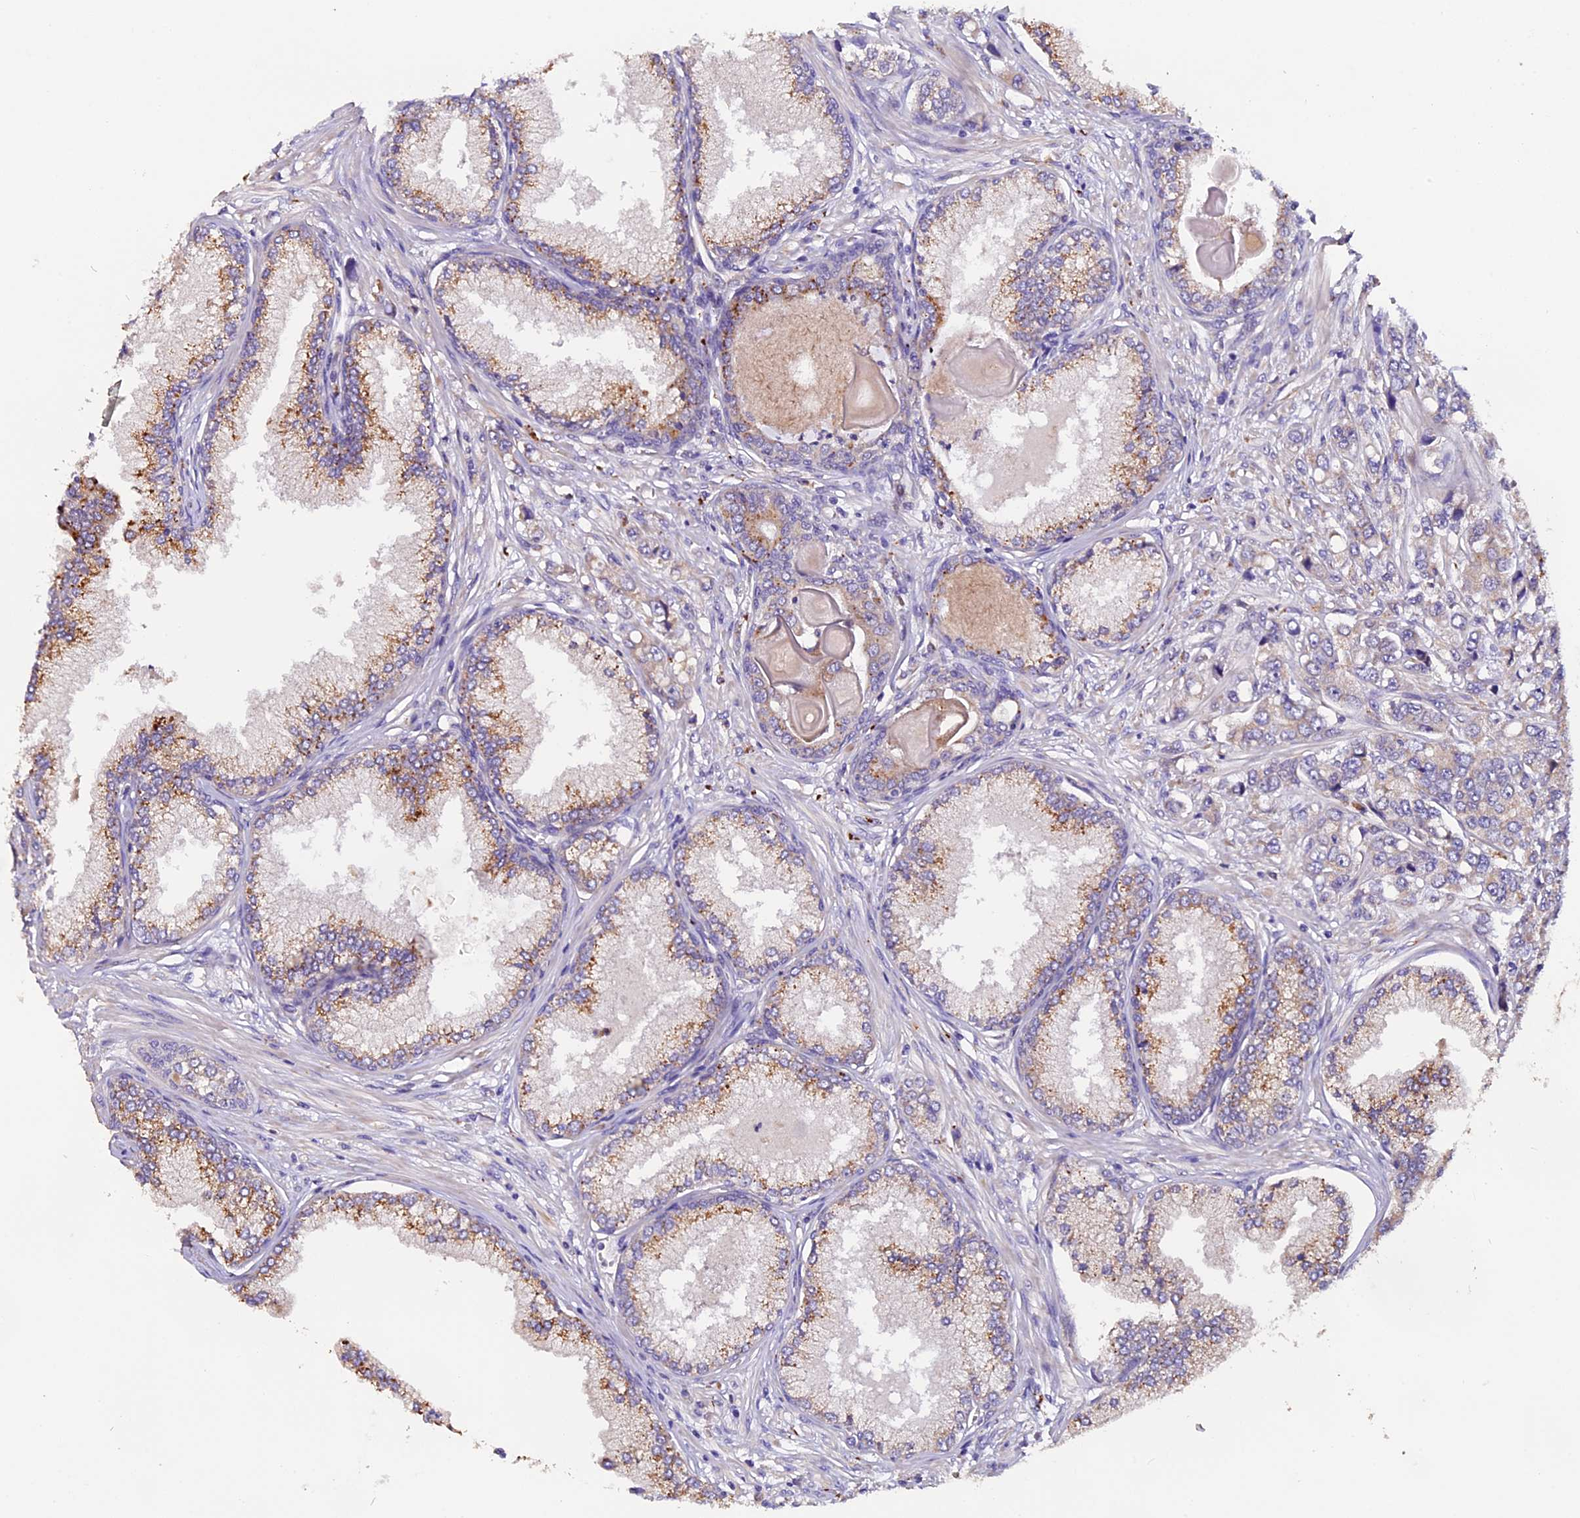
{"staining": {"intensity": "weak", "quantity": "25%-75%", "location": "cytoplasmic/membranous"}, "tissue": "prostate cancer", "cell_type": "Tumor cells", "image_type": "cancer", "snomed": [{"axis": "morphology", "description": "Adenocarcinoma, High grade"}, {"axis": "topography", "description": "Prostate"}], "caption": "Immunohistochemical staining of human prostate cancer shows low levels of weak cytoplasmic/membranous protein positivity in about 25%-75% of tumor cells.", "gene": "CLN5", "patient": {"sex": "male", "age": 74}}